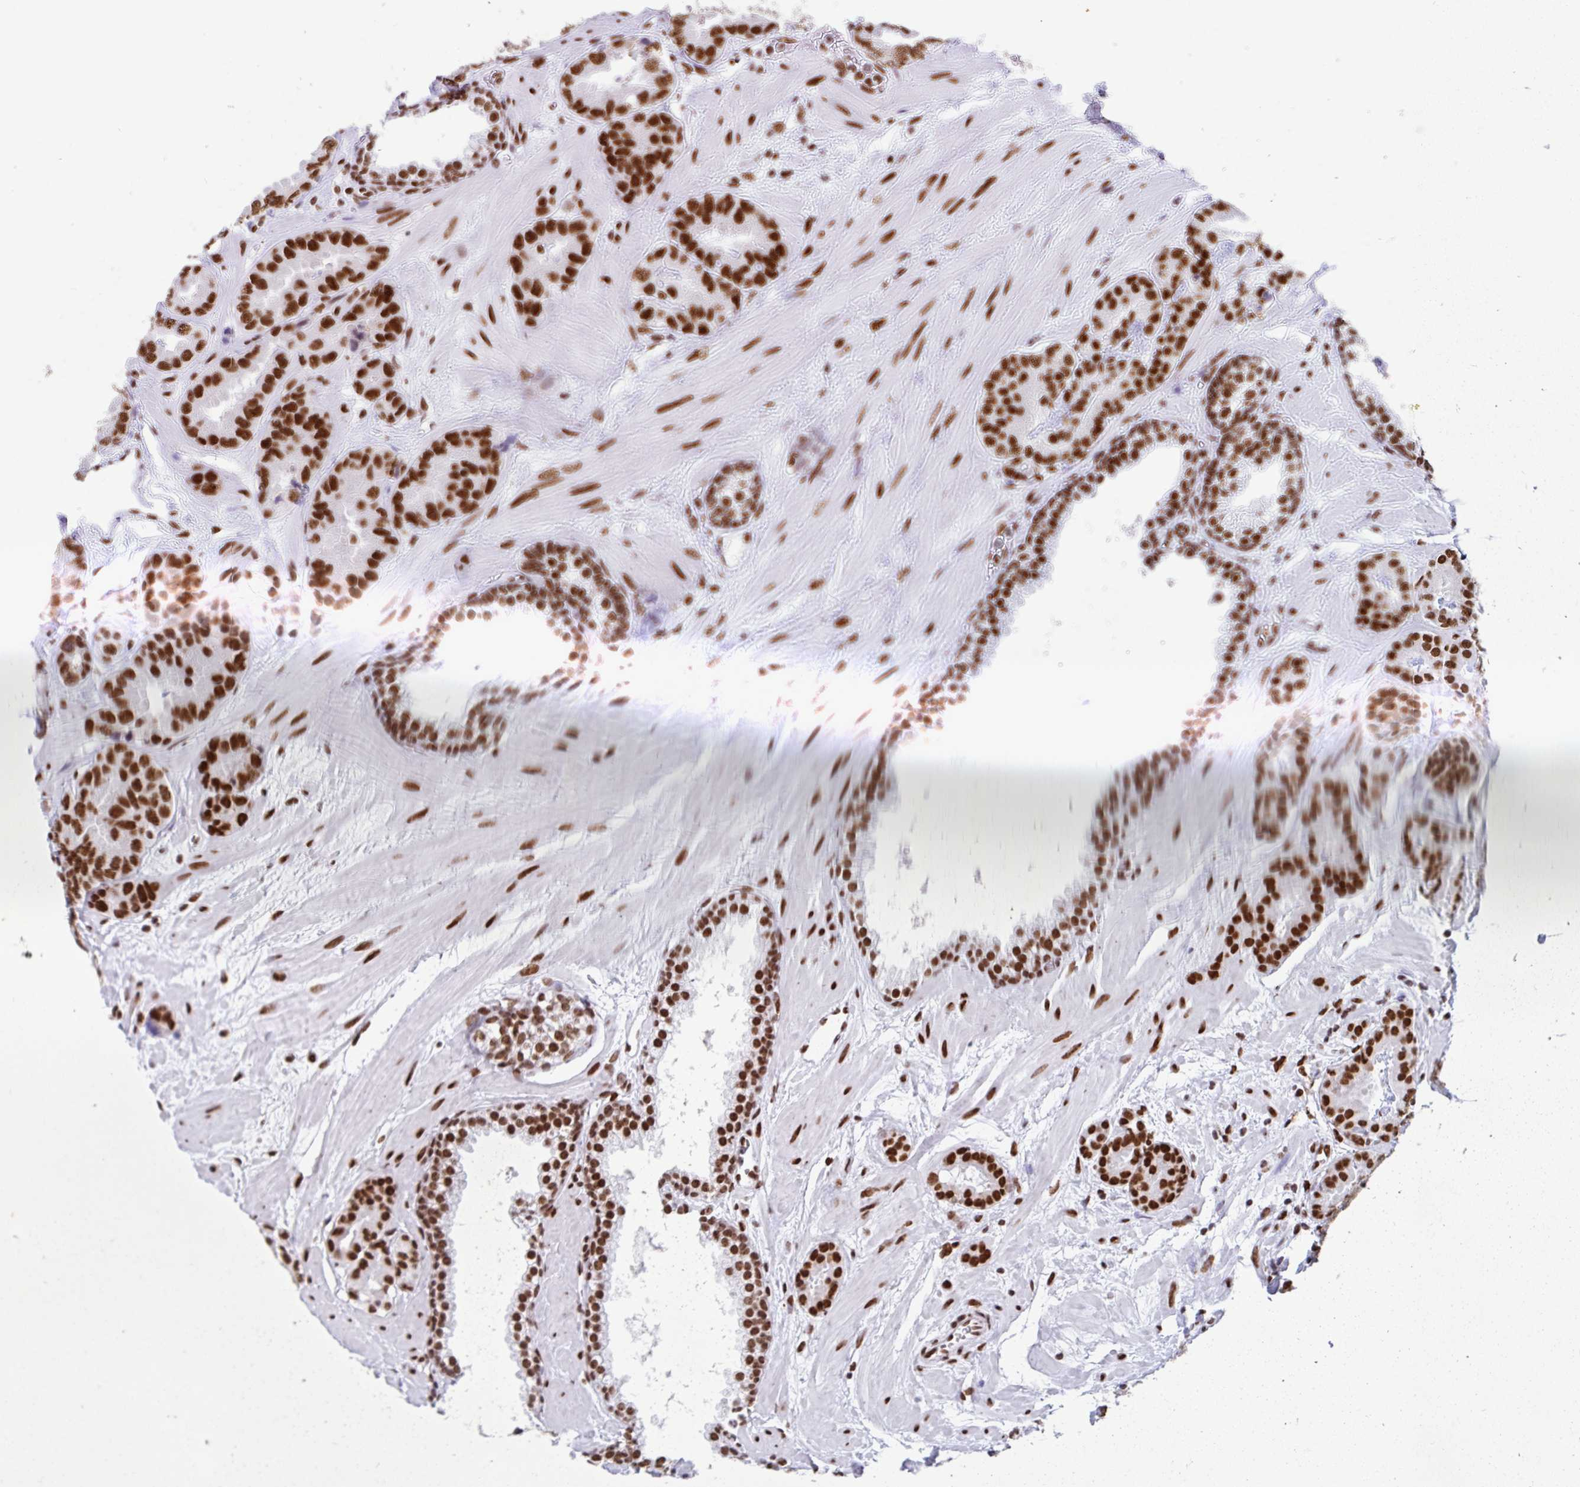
{"staining": {"intensity": "strong", "quantity": ">75%", "location": "nuclear"}, "tissue": "prostate cancer", "cell_type": "Tumor cells", "image_type": "cancer", "snomed": [{"axis": "morphology", "description": "Adenocarcinoma, Low grade"}, {"axis": "topography", "description": "Prostate"}], "caption": "Protein staining by immunohistochemistry (IHC) demonstrates strong nuclear expression in about >75% of tumor cells in prostate cancer.", "gene": "KHDRBS1", "patient": {"sex": "male", "age": 62}}